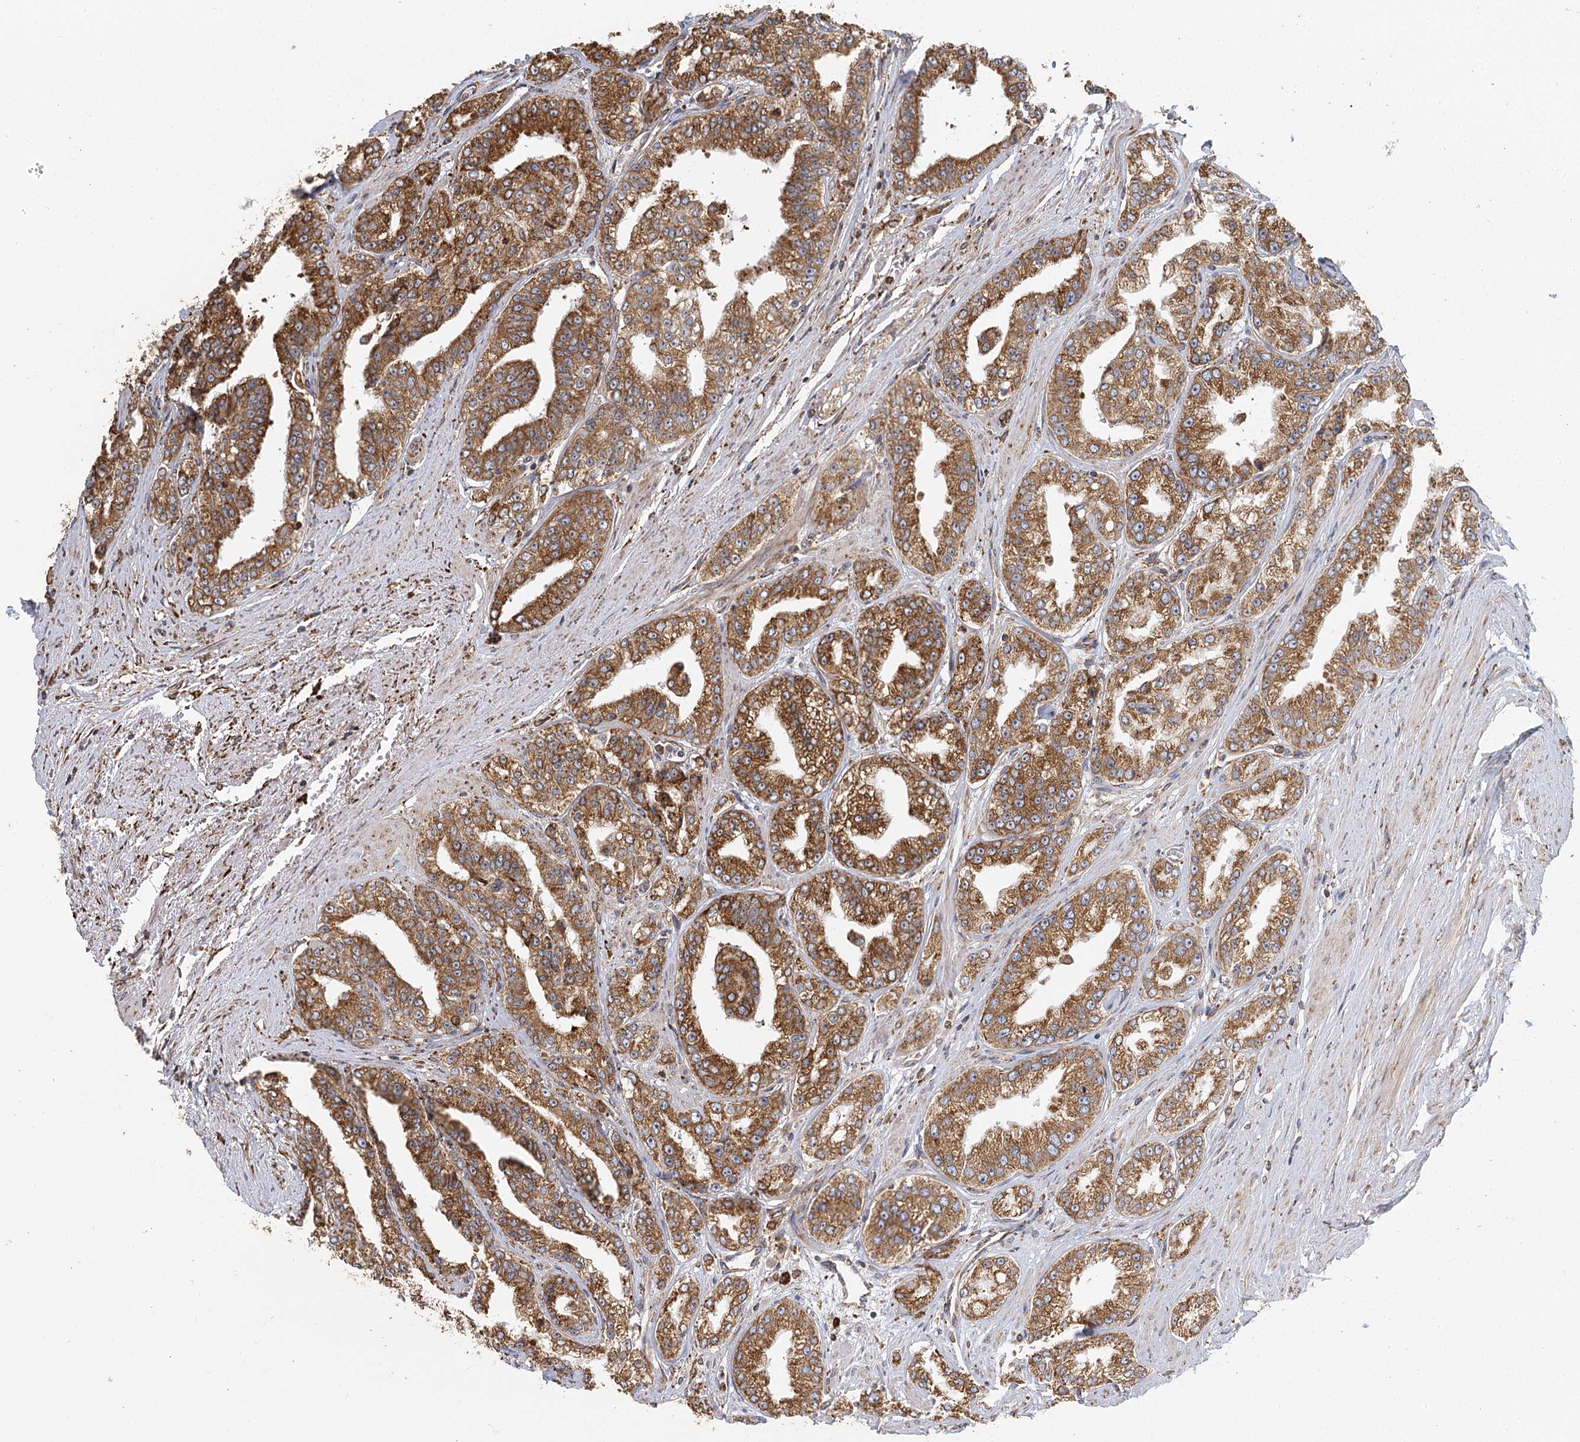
{"staining": {"intensity": "moderate", "quantity": ">75%", "location": "cytoplasmic/membranous"}, "tissue": "prostate cancer", "cell_type": "Tumor cells", "image_type": "cancer", "snomed": [{"axis": "morphology", "description": "Adenocarcinoma, High grade"}, {"axis": "topography", "description": "Prostate"}], "caption": "Immunohistochemical staining of human high-grade adenocarcinoma (prostate) reveals medium levels of moderate cytoplasmic/membranous protein staining in about >75% of tumor cells.", "gene": "TAS1R1", "patient": {"sex": "male", "age": 71}}